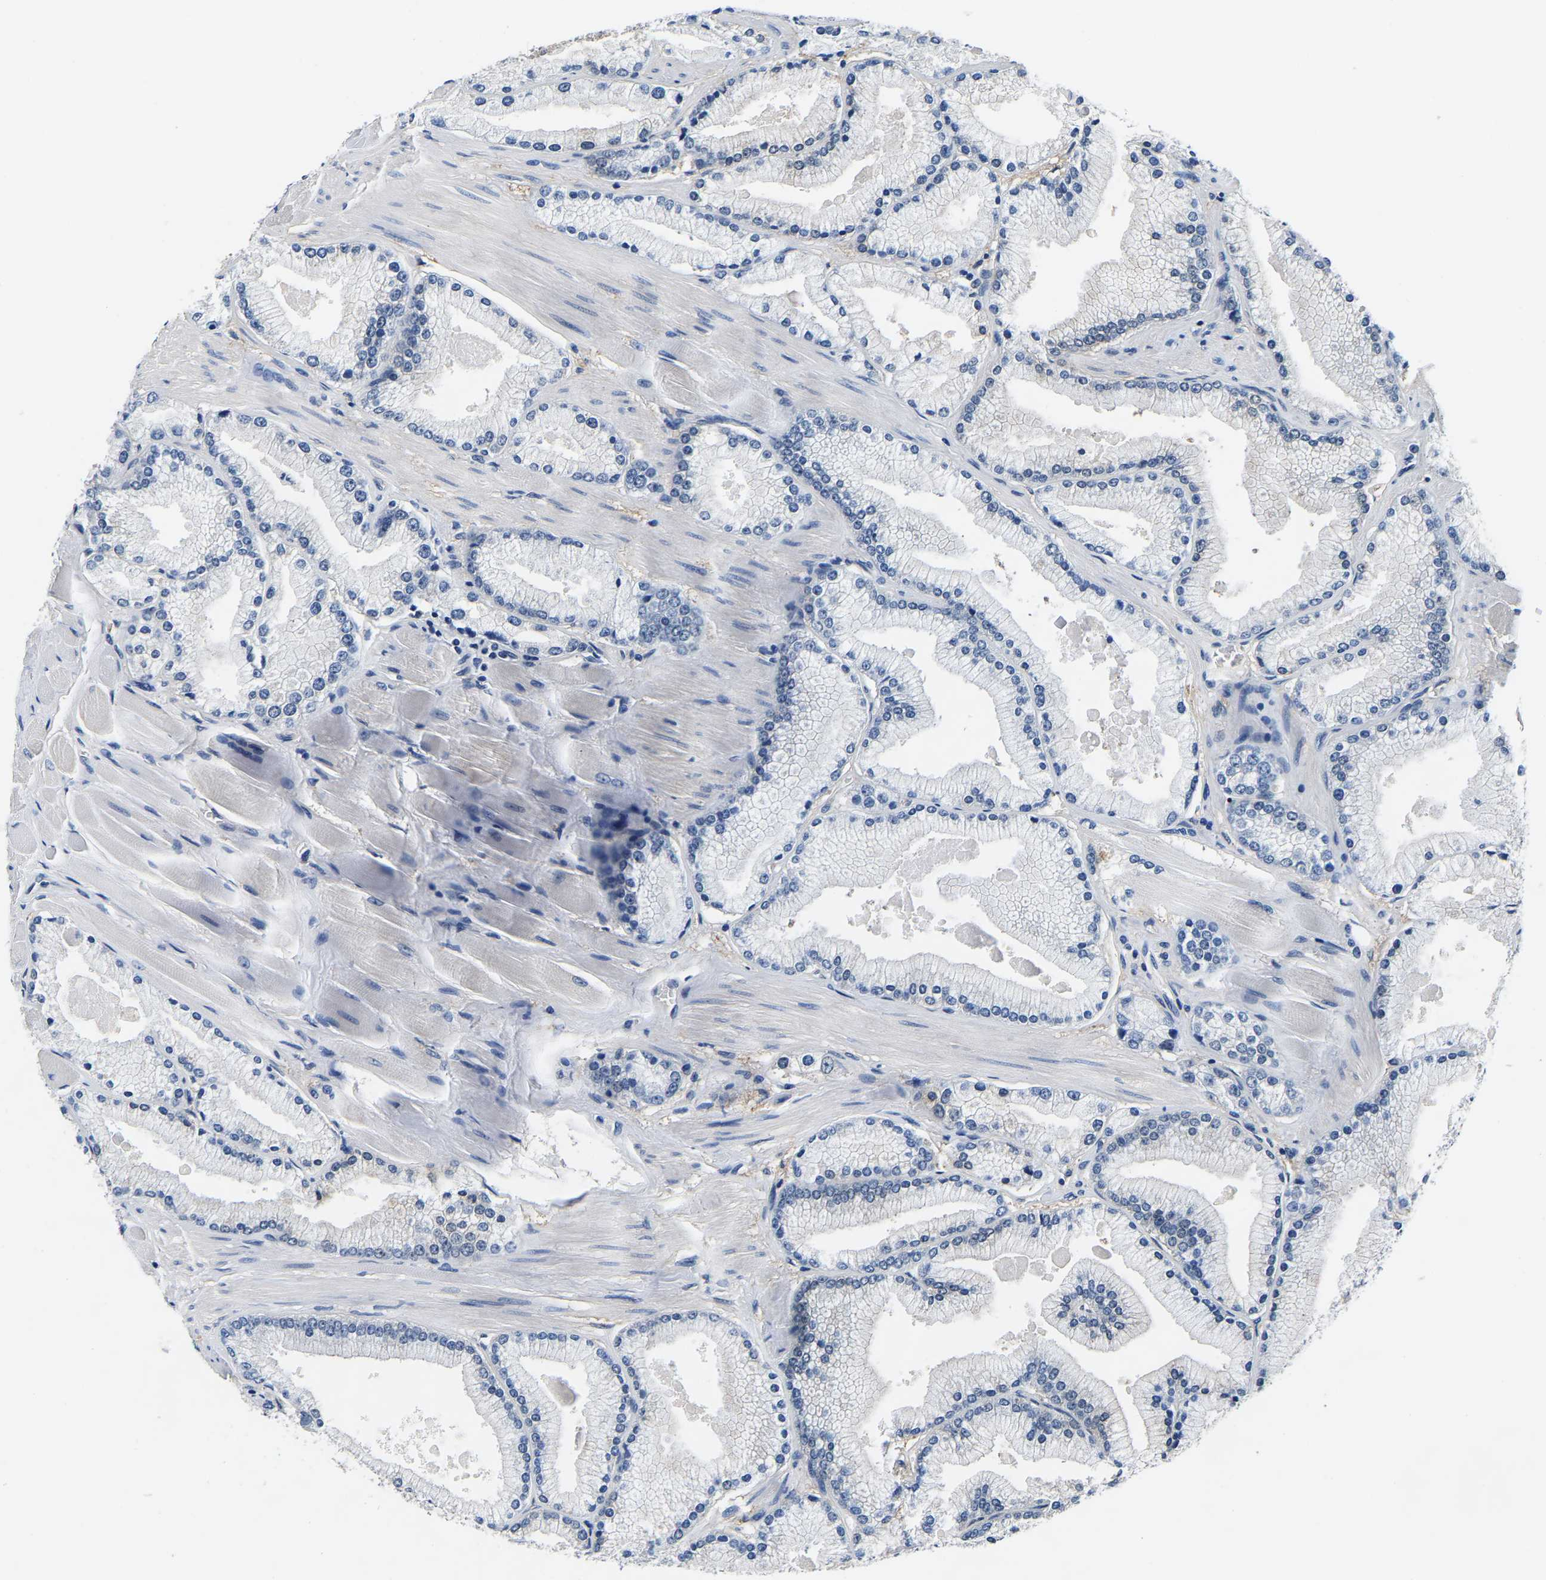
{"staining": {"intensity": "negative", "quantity": "none", "location": "none"}, "tissue": "prostate cancer", "cell_type": "Tumor cells", "image_type": "cancer", "snomed": [{"axis": "morphology", "description": "Adenocarcinoma, High grade"}, {"axis": "topography", "description": "Prostate"}], "caption": "A high-resolution photomicrograph shows immunohistochemistry (IHC) staining of prostate adenocarcinoma (high-grade), which exhibits no significant expression in tumor cells.", "gene": "ACO1", "patient": {"sex": "male", "age": 50}}